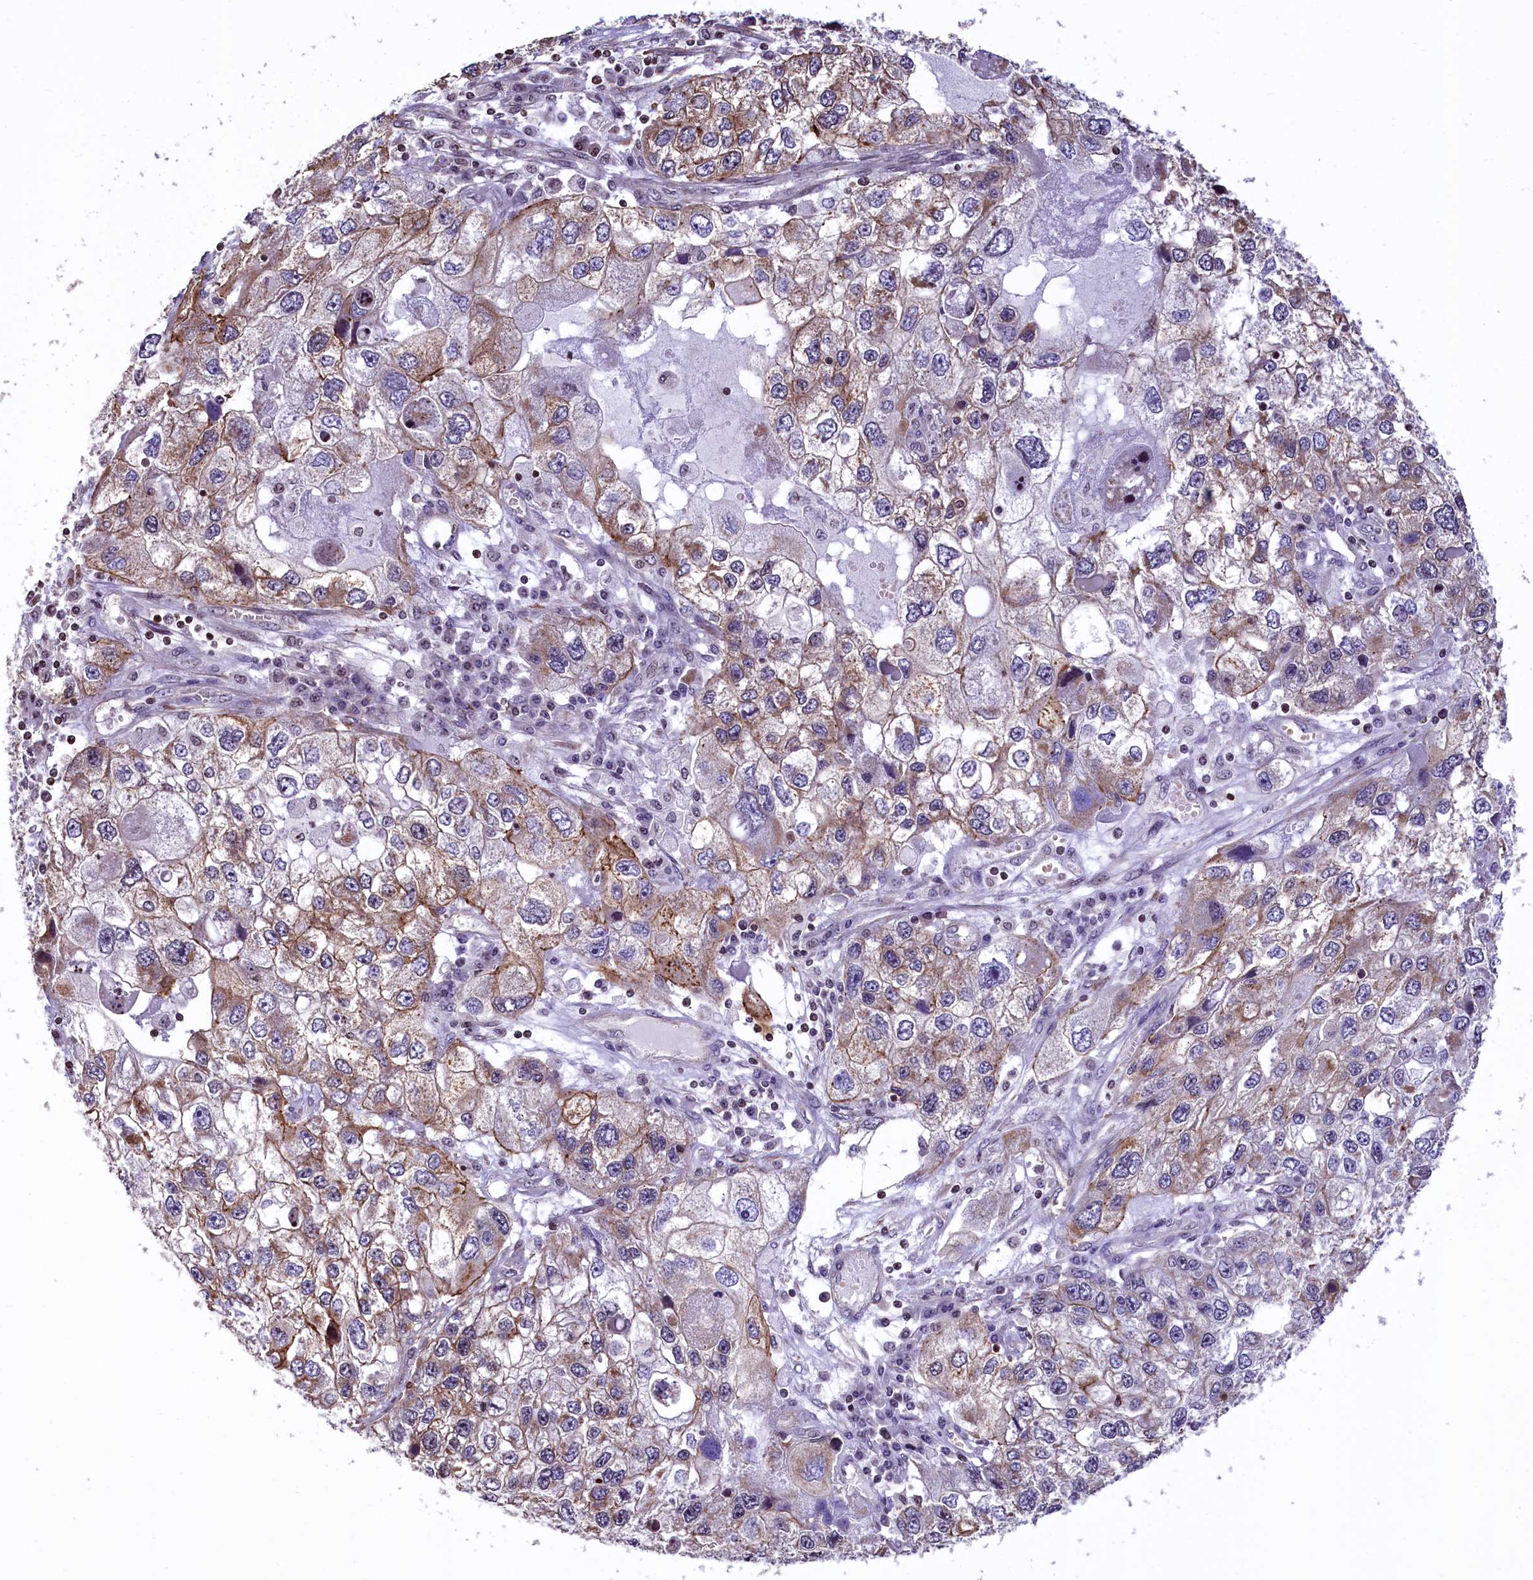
{"staining": {"intensity": "moderate", "quantity": ">75%", "location": "cytoplasmic/membranous"}, "tissue": "endometrial cancer", "cell_type": "Tumor cells", "image_type": "cancer", "snomed": [{"axis": "morphology", "description": "Adenocarcinoma, NOS"}, {"axis": "topography", "description": "Endometrium"}], "caption": "Tumor cells reveal moderate cytoplasmic/membranous expression in approximately >75% of cells in endometrial cancer.", "gene": "ZNF2", "patient": {"sex": "female", "age": 49}}